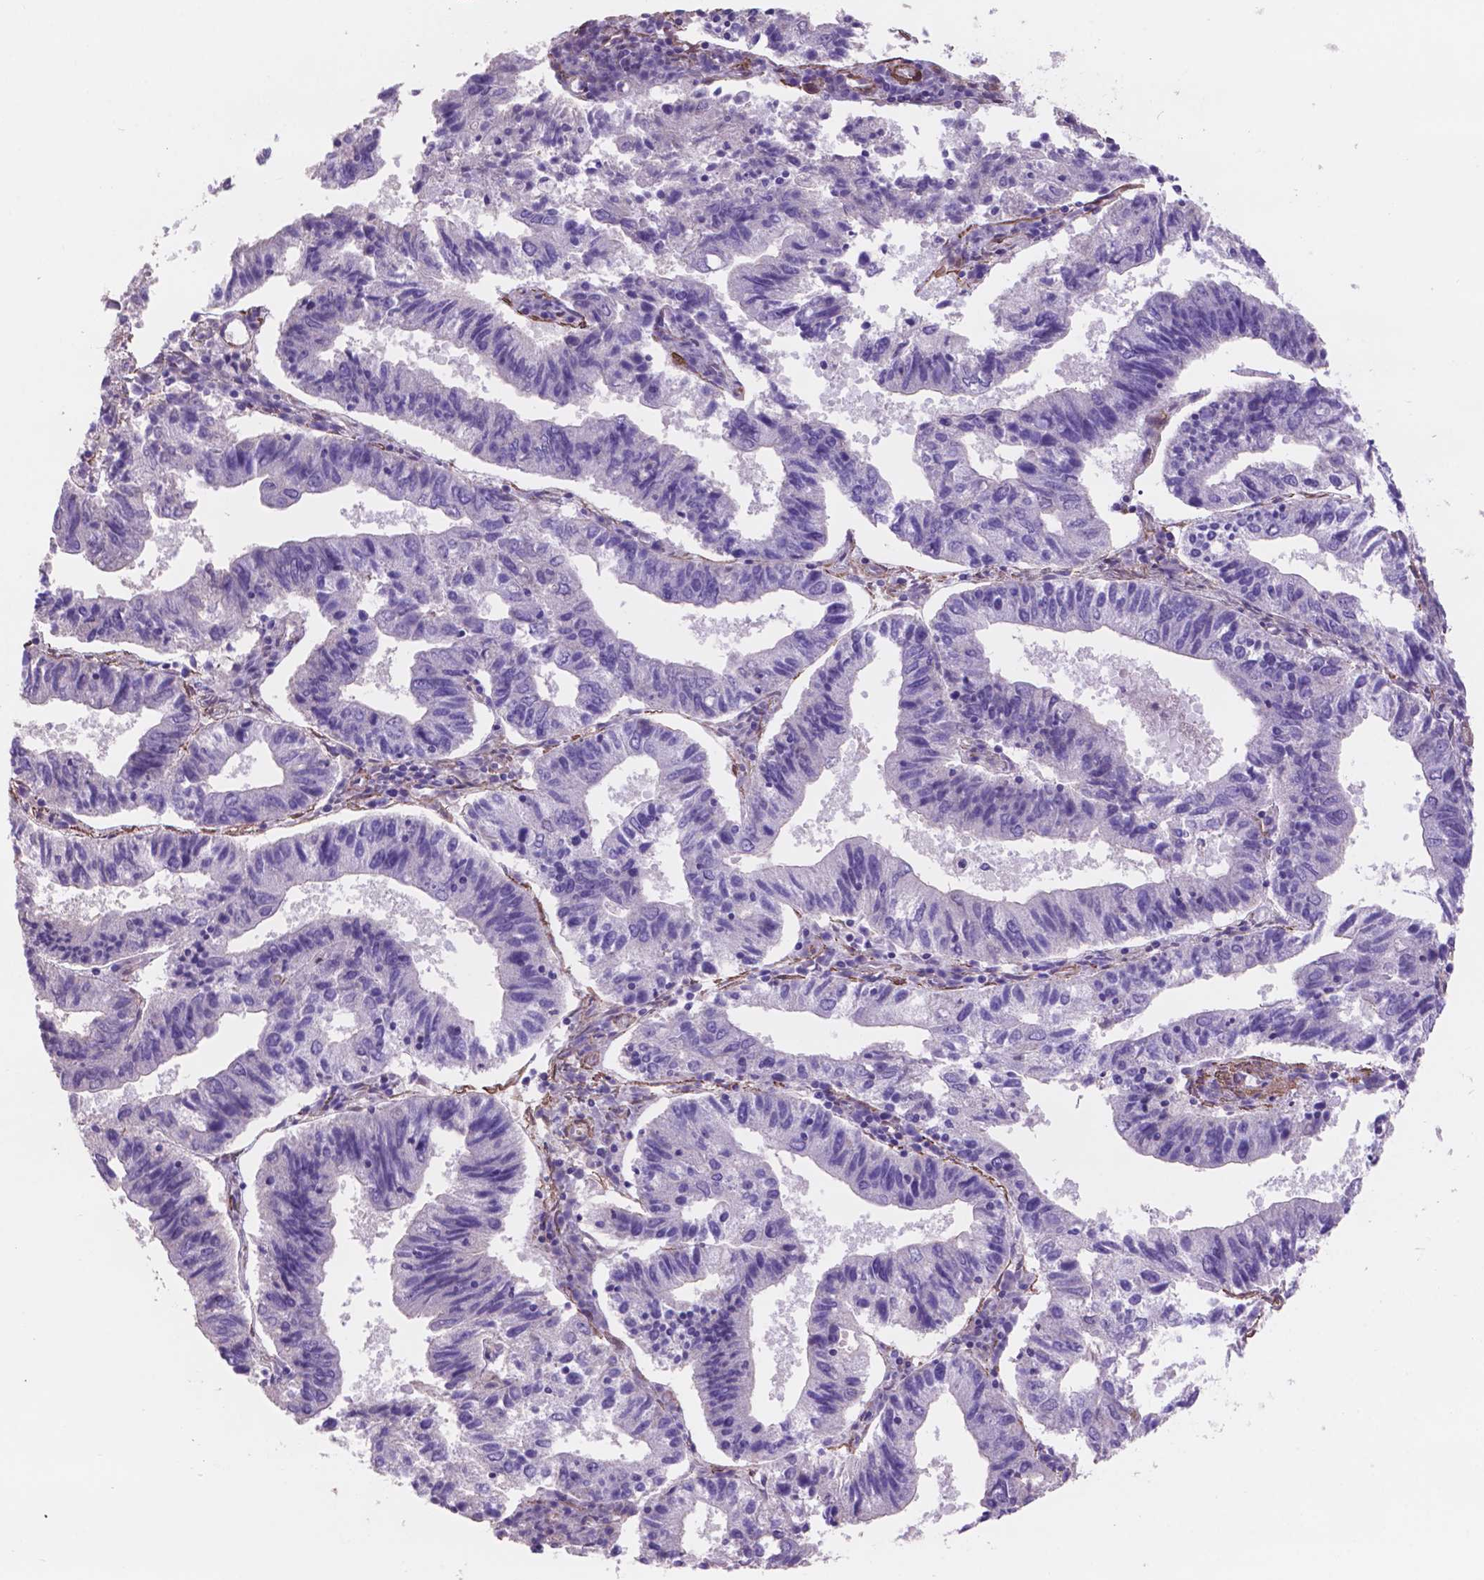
{"staining": {"intensity": "negative", "quantity": "none", "location": "none"}, "tissue": "endometrial cancer", "cell_type": "Tumor cells", "image_type": "cancer", "snomed": [{"axis": "morphology", "description": "Adenocarcinoma, NOS"}, {"axis": "topography", "description": "Endometrium"}], "caption": "High magnification brightfield microscopy of endometrial cancer (adenocarcinoma) stained with DAB (3,3'-diaminobenzidine) (brown) and counterstained with hematoxylin (blue): tumor cells show no significant positivity. The staining is performed using DAB (3,3'-diaminobenzidine) brown chromogen with nuclei counter-stained in using hematoxylin.", "gene": "TOR2A", "patient": {"sex": "female", "age": 82}}